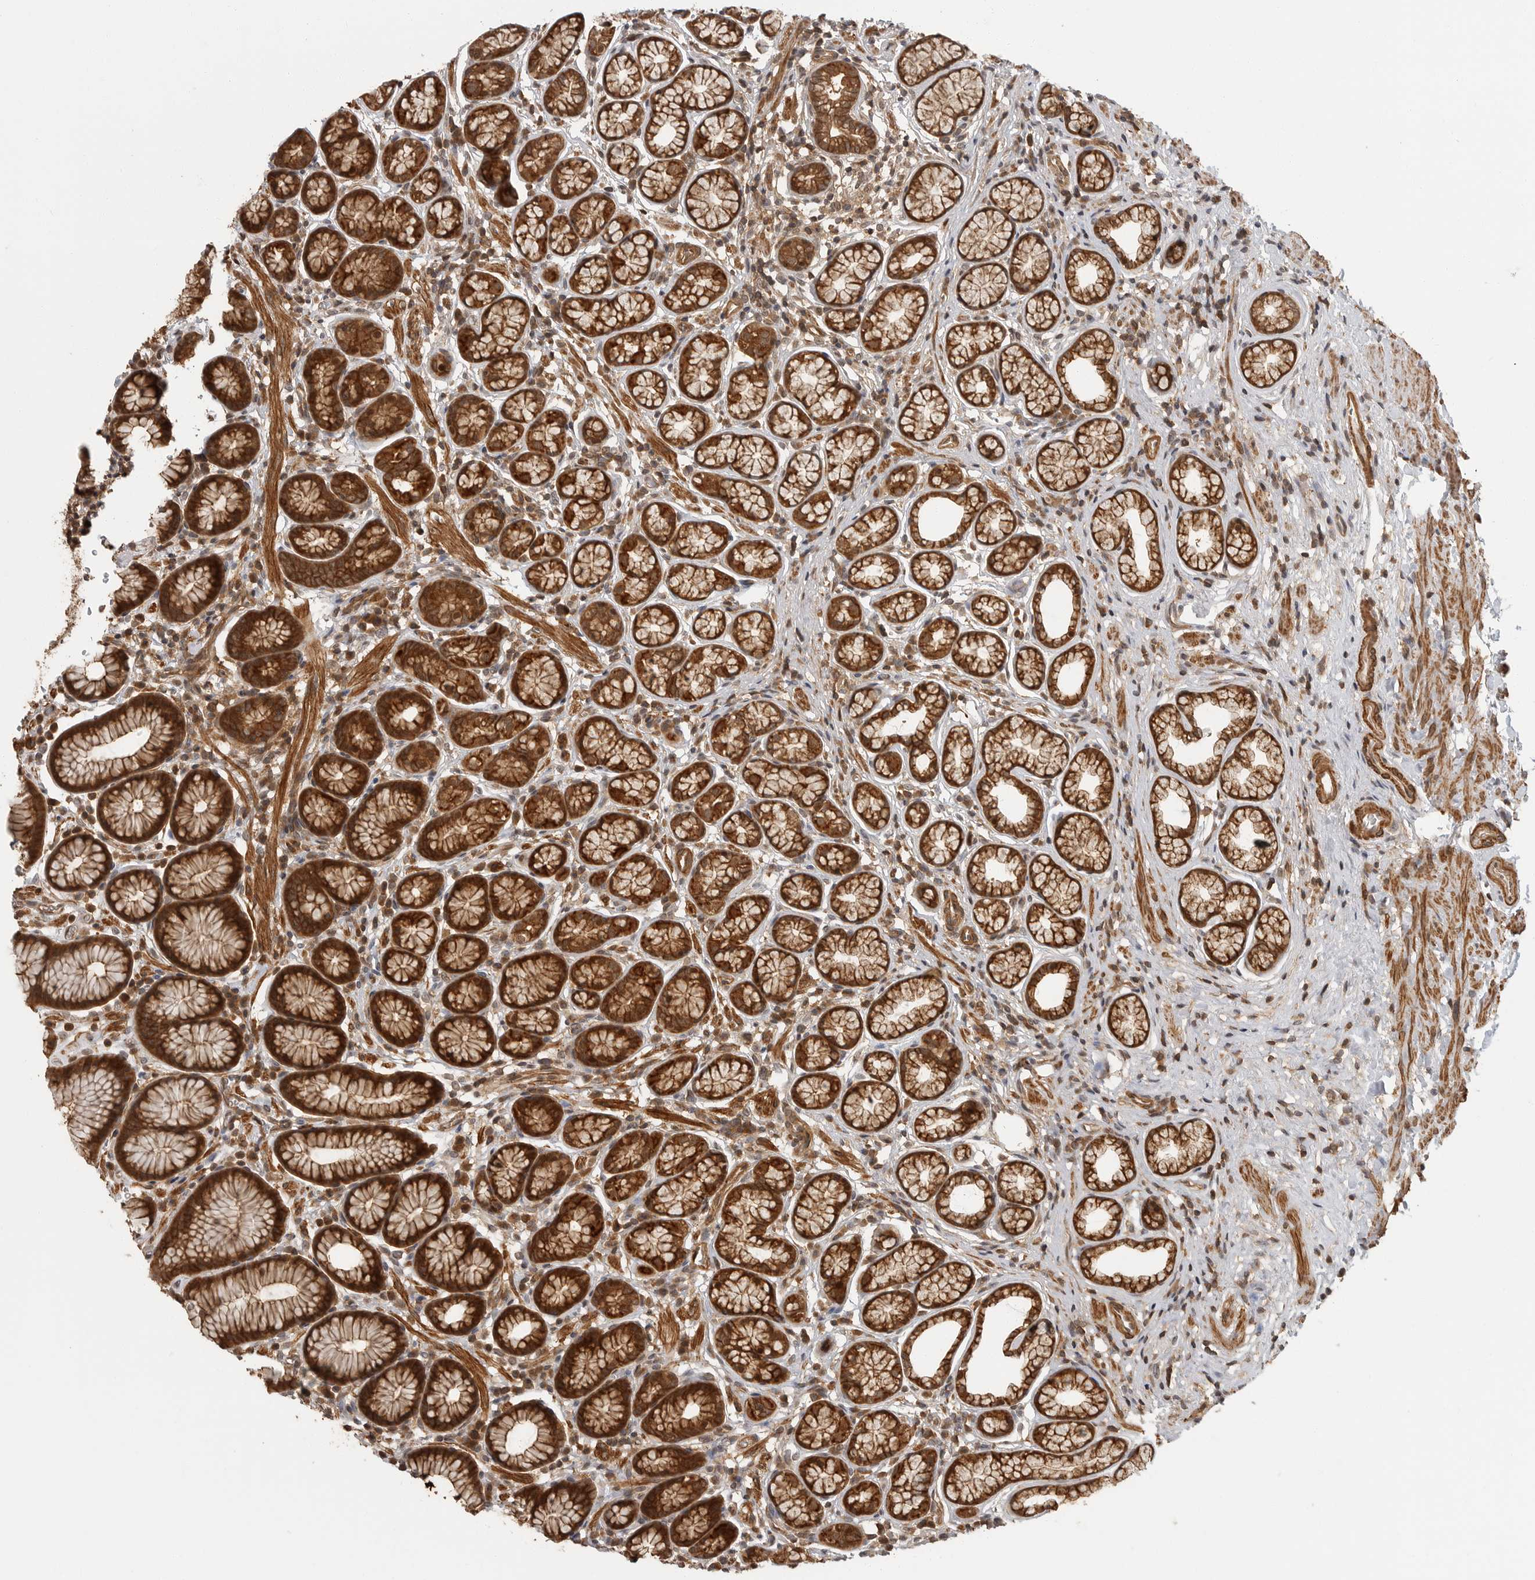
{"staining": {"intensity": "strong", "quantity": ">75%", "location": "cytoplasmic/membranous,nuclear"}, "tissue": "stomach", "cell_type": "Glandular cells", "image_type": "normal", "snomed": [{"axis": "morphology", "description": "Normal tissue, NOS"}, {"axis": "topography", "description": "Stomach"}], "caption": "IHC image of benign stomach: human stomach stained using IHC shows high levels of strong protein expression localized specifically in the cytoplasmic/membranous,nuclear of glandular cells, appearing as a cytoplasmic/membranous,nuclear brown color.", "gene": "ERN1", "patient": {"sex": "male", "age": 42}}